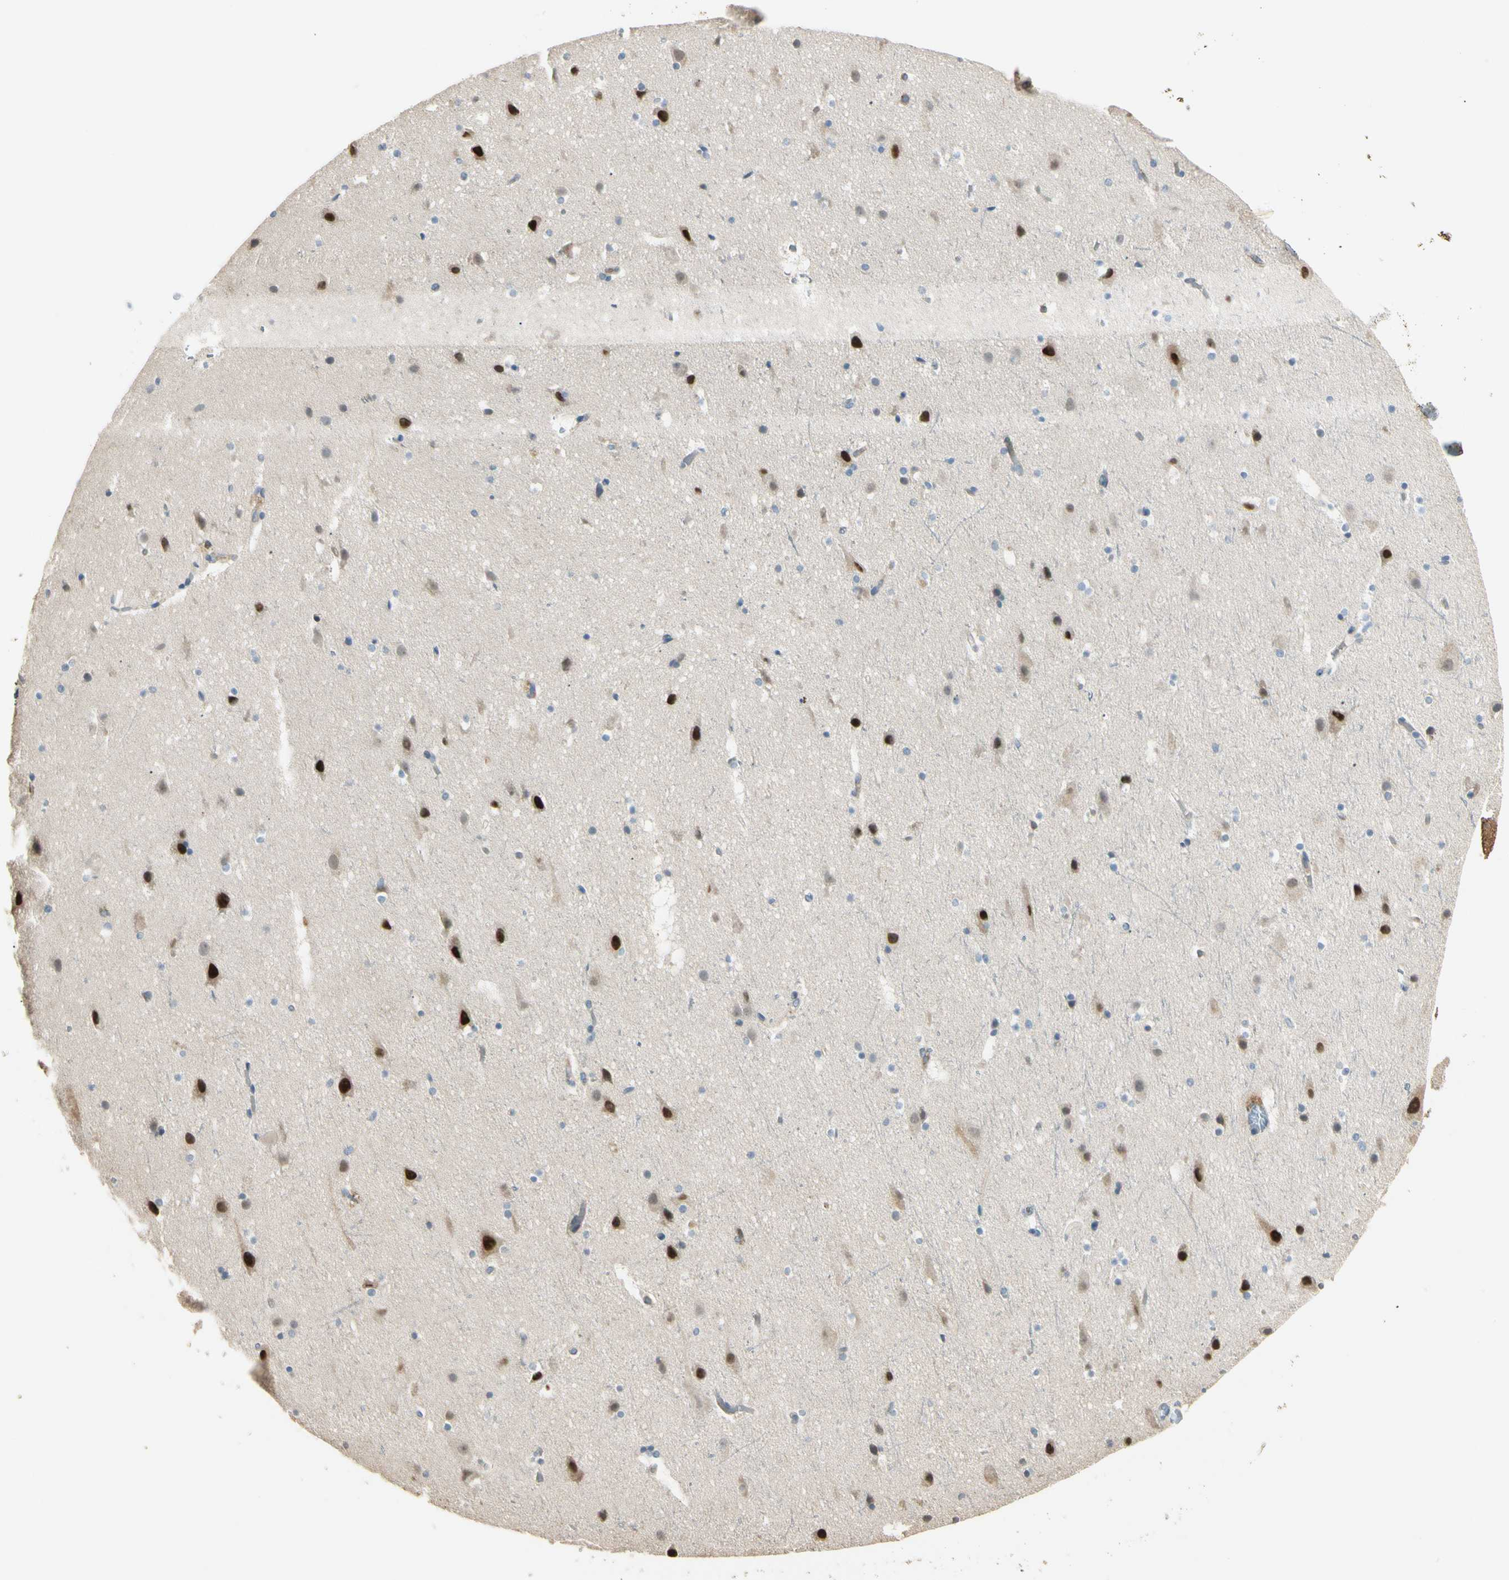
{"staining": {"intensity": "weak", "quantity": "25%-75%", "location": "cytoplasmic/membranous"}, "tissue": "cerebral cortex", "cell_type": "Endothelial cells", "image_type": "normal", "snomed": [{"axis": "morphology", "description": "Normal tissue, NOS"}, {"axis": "topography", "description": "Cerebral cortex"}], "caption": "IHC (DAB (3,3'-diaminobenzidine)) staining of benign human cerebral cortex demonstrates weak cytoplasmic/membranous protein expression in about 25%-75% of endothelial cells.", "gene": "P3H2", "patient": {"sex": "male", "age": 45}}